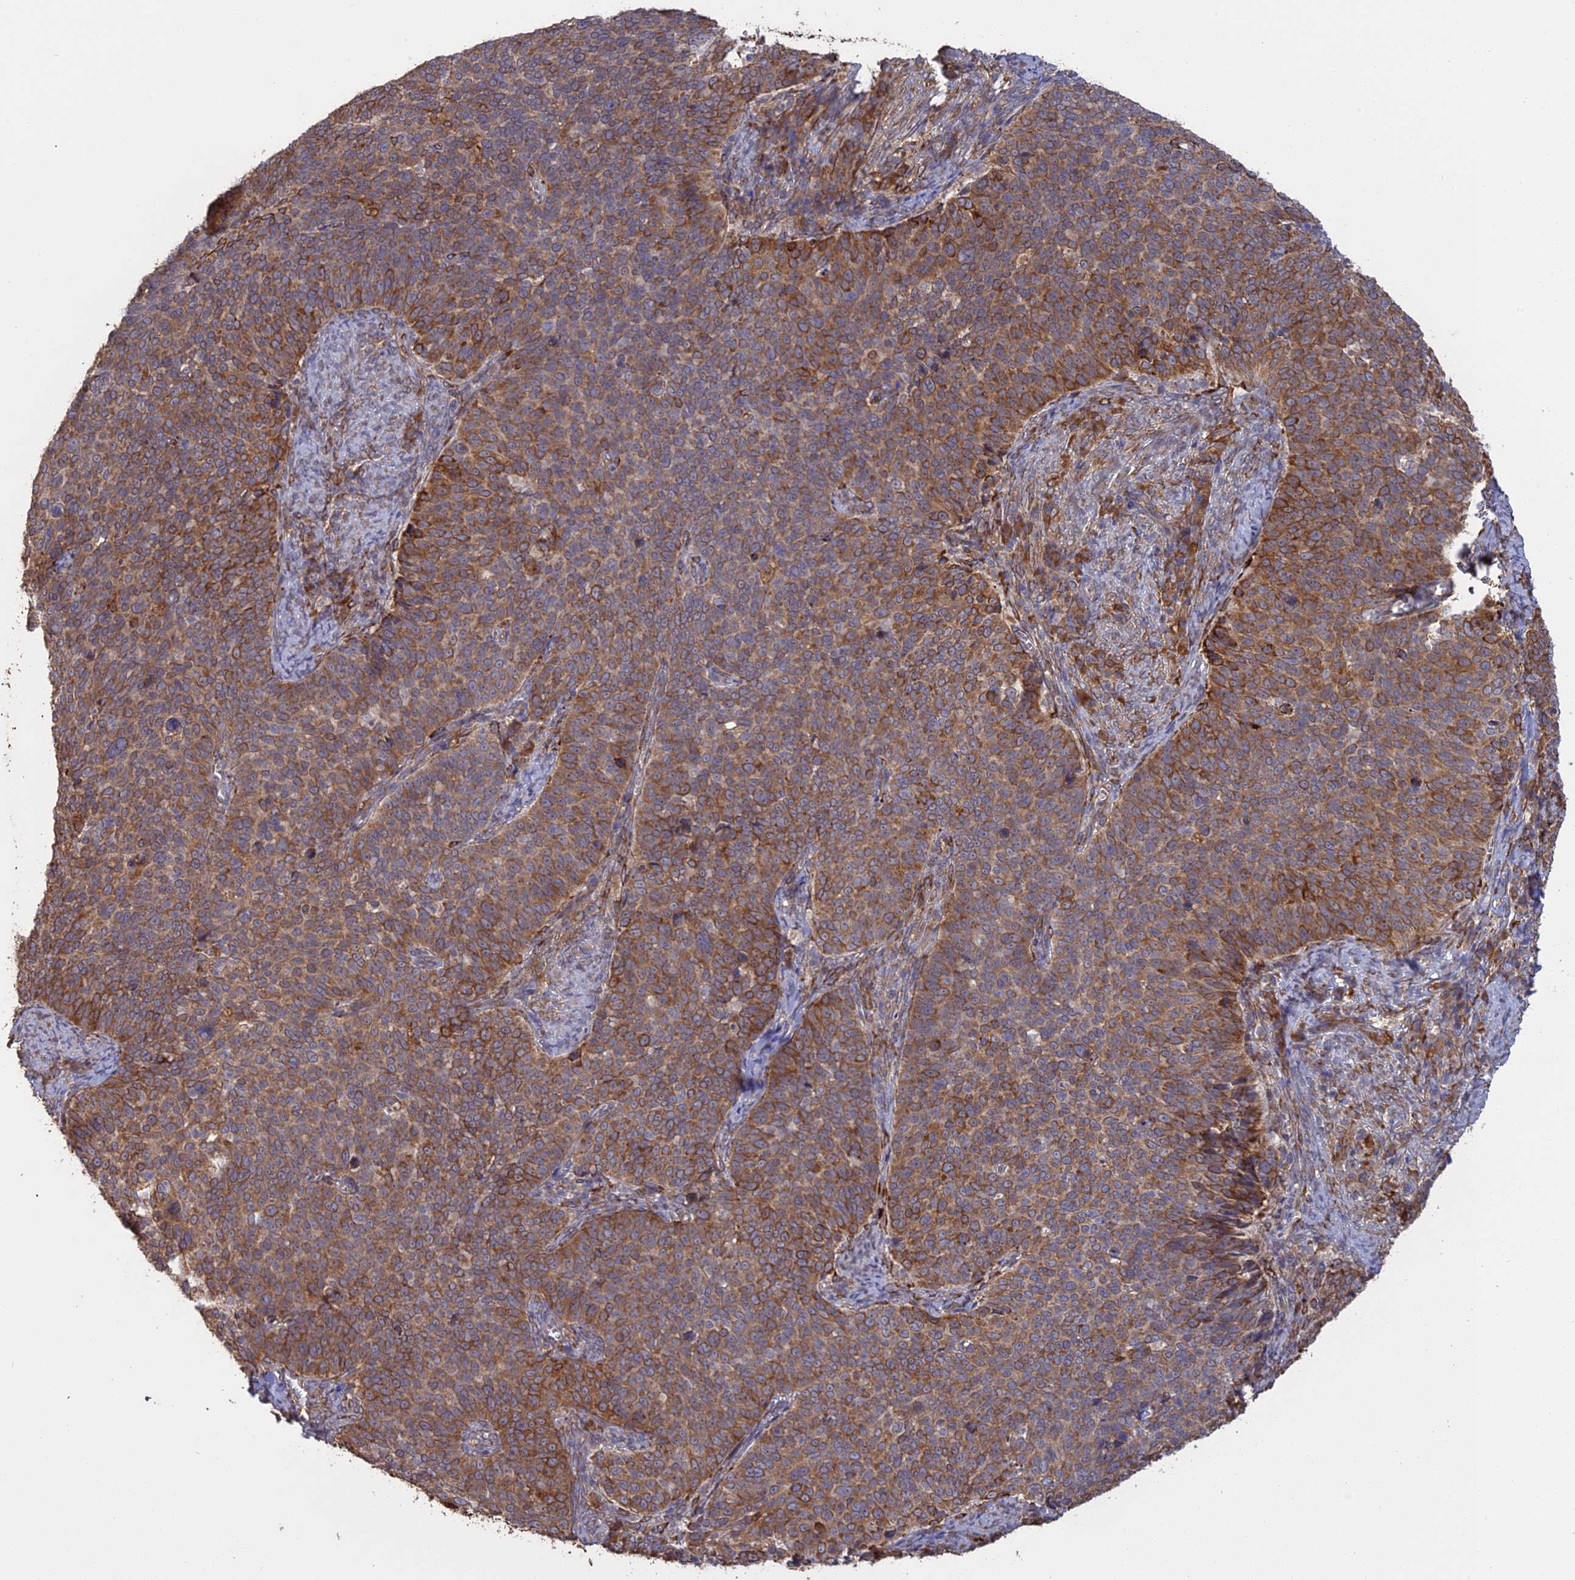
{"staining": {"intensity": "moderate", "quantity": ">75%", "location": "cytoplasmic/membranous"}, "tissue": "cervical cancer", "cell_type": "Tumor cells", "image_type": "cancer", "snomed": [{"axis": "morphology", "description": "Normal tissue, NOS"}, {"axis": "morphology", "description": "Squamous cell carcinoma, NOS"}, {"axis": "topography", "description": "Cervix"}], "caption": "Squamous cell carcinoma (cervical) tissue reveals moderate cytoplasmic/membranous positivity in about >75% of tumor cells, visualized by immunohistochemistry.", "gene": "PPIC", "patient": {"sex": "female", "age": 39}}